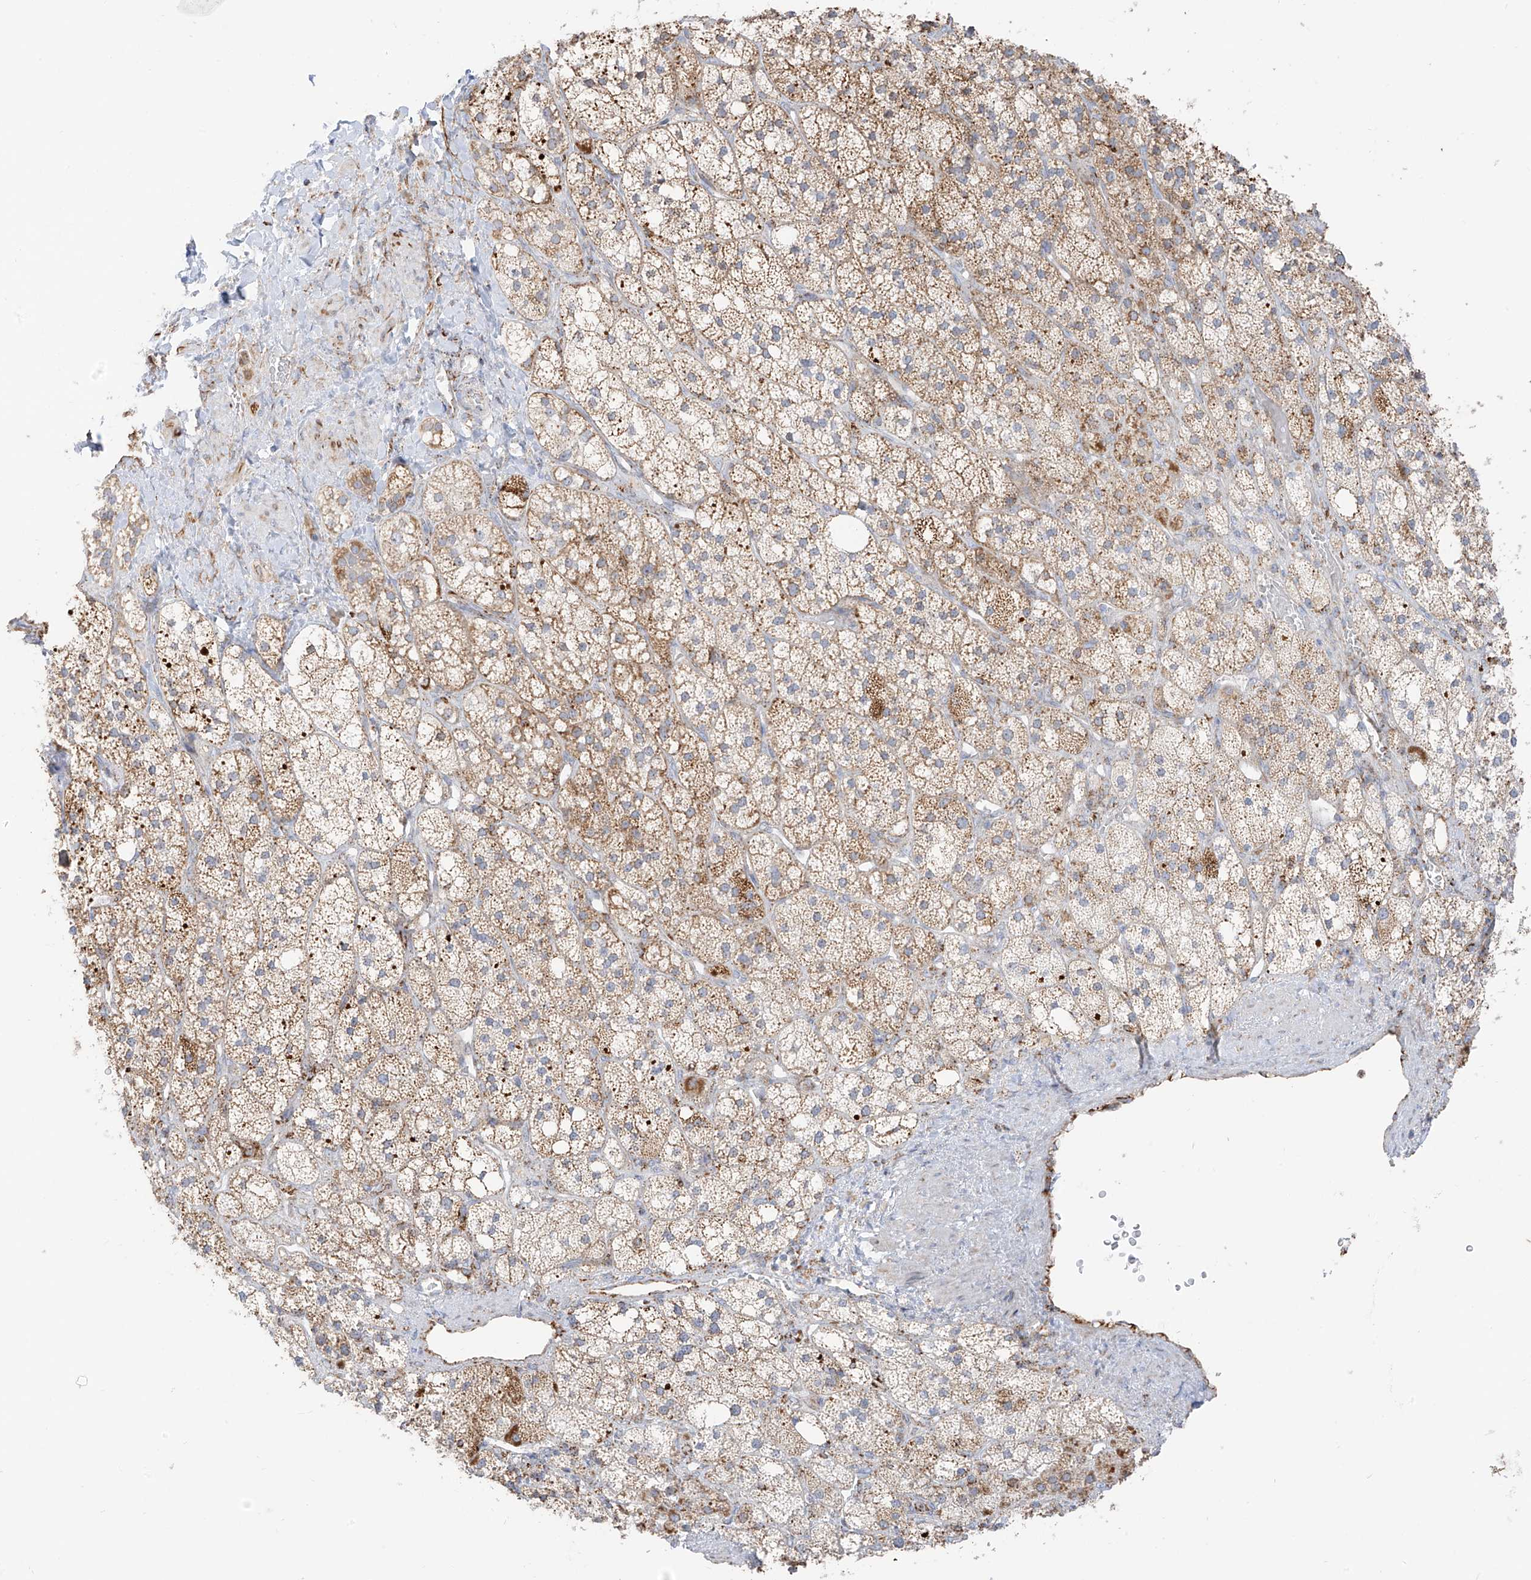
{"staining": {"intensity": "weak", "quantity": ">75%", "location": "cytoplasmic/membranous"}, "tissue": "adrenal gland", "cell_type": "Glandular cells", "image_type": "normal", "snomed": [{"axis": "morphology", "description": "Normal tissue, NOS"}, {"axis": "topography", "description": "Adrenal gland"}], "caption": "Weak cytoplasmic/membranous positivity is identified in about >75% of glandular cells in normal adrenal gland. (brown staining indicates protein expression, while blue staining denotes nuclei).", "gene": "ETHE1", "patient": {"sex": "male", "age": 61}}